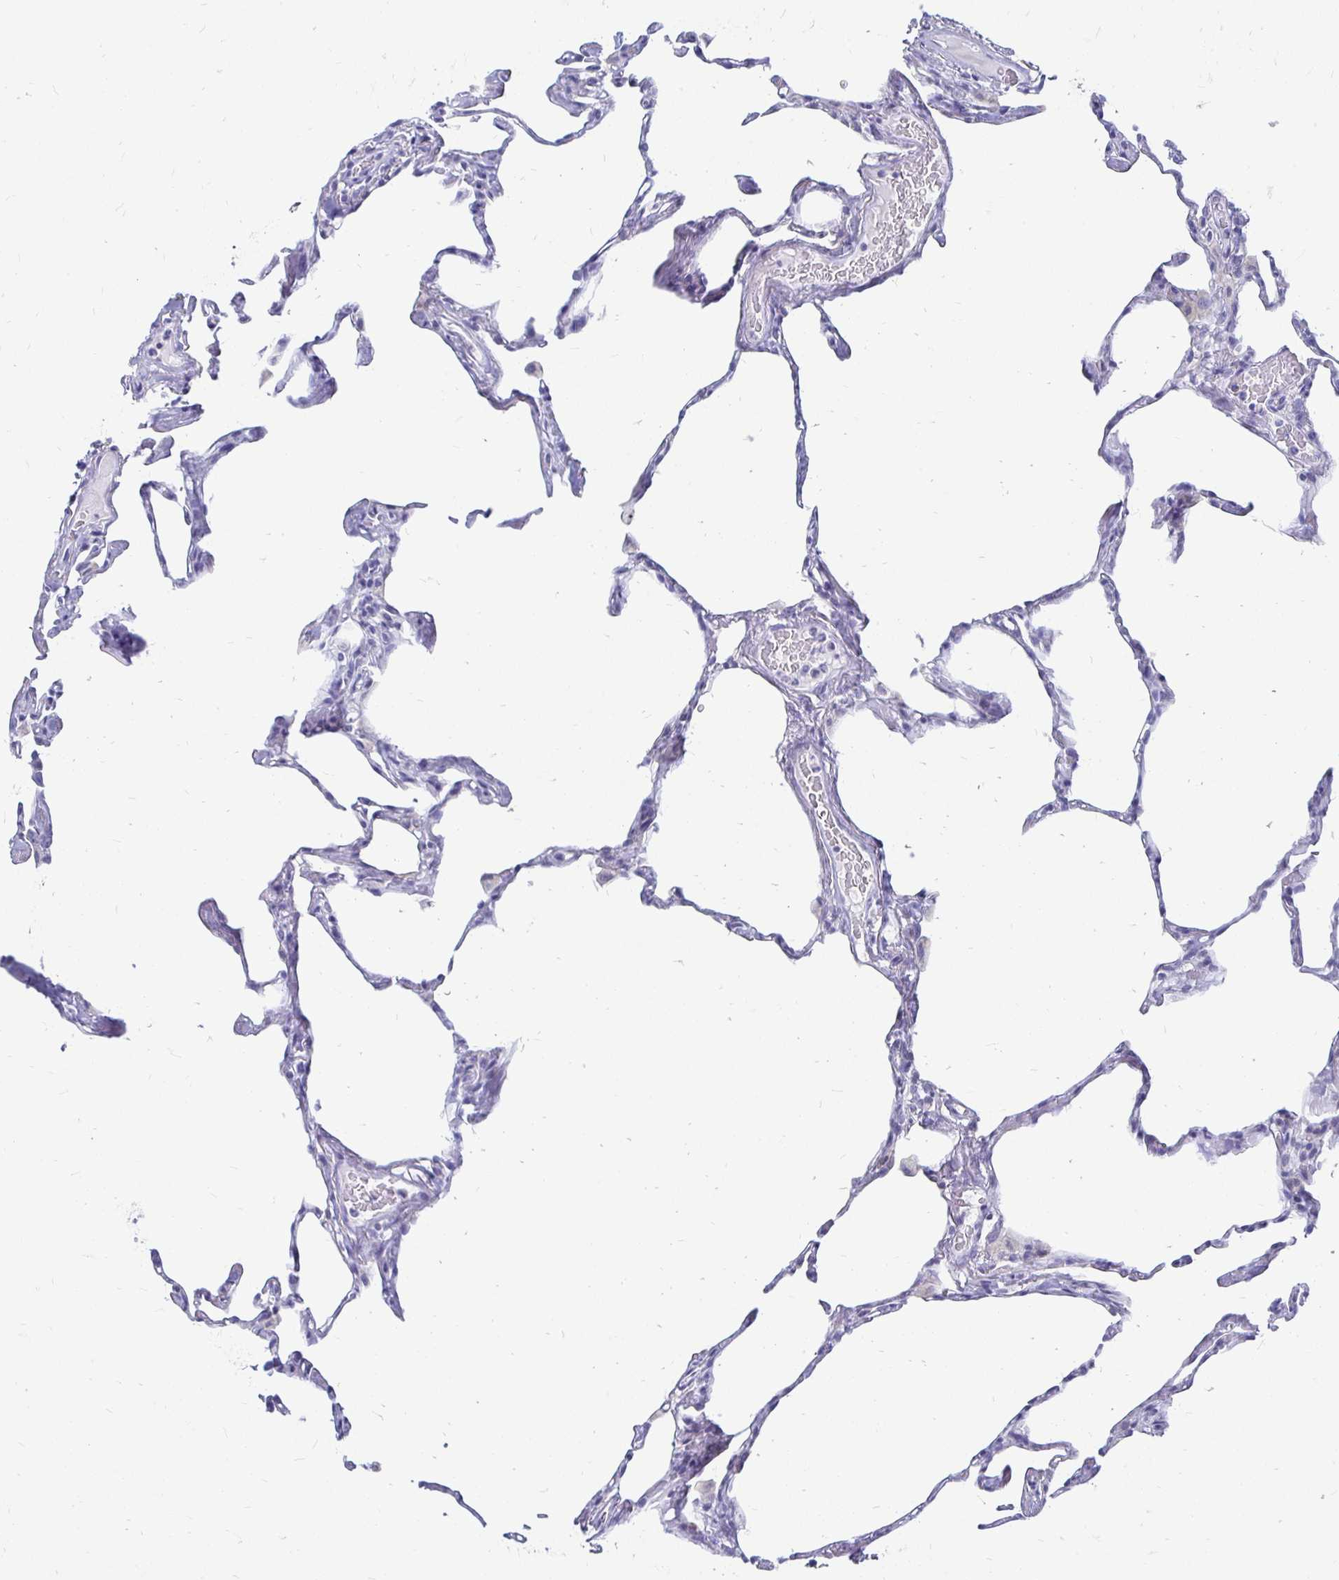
{"staining": {"intensity": "negative", "quantity": "none", "location": "none"}, "tissue": "lung", "cell_type": "Alveolar cells", "image_type": "normal", "snomed": [{"axis": "morphology", "description": "Normal tissue, NOS"}, {"axis": "topography", "description": "Lung"}], "caption": "This is an IHC photomicrograph of normal human lung. There is no positivity in alveolar cells.", "gene": "PEG10", "patient": {"sex": "male", "age": 65}}